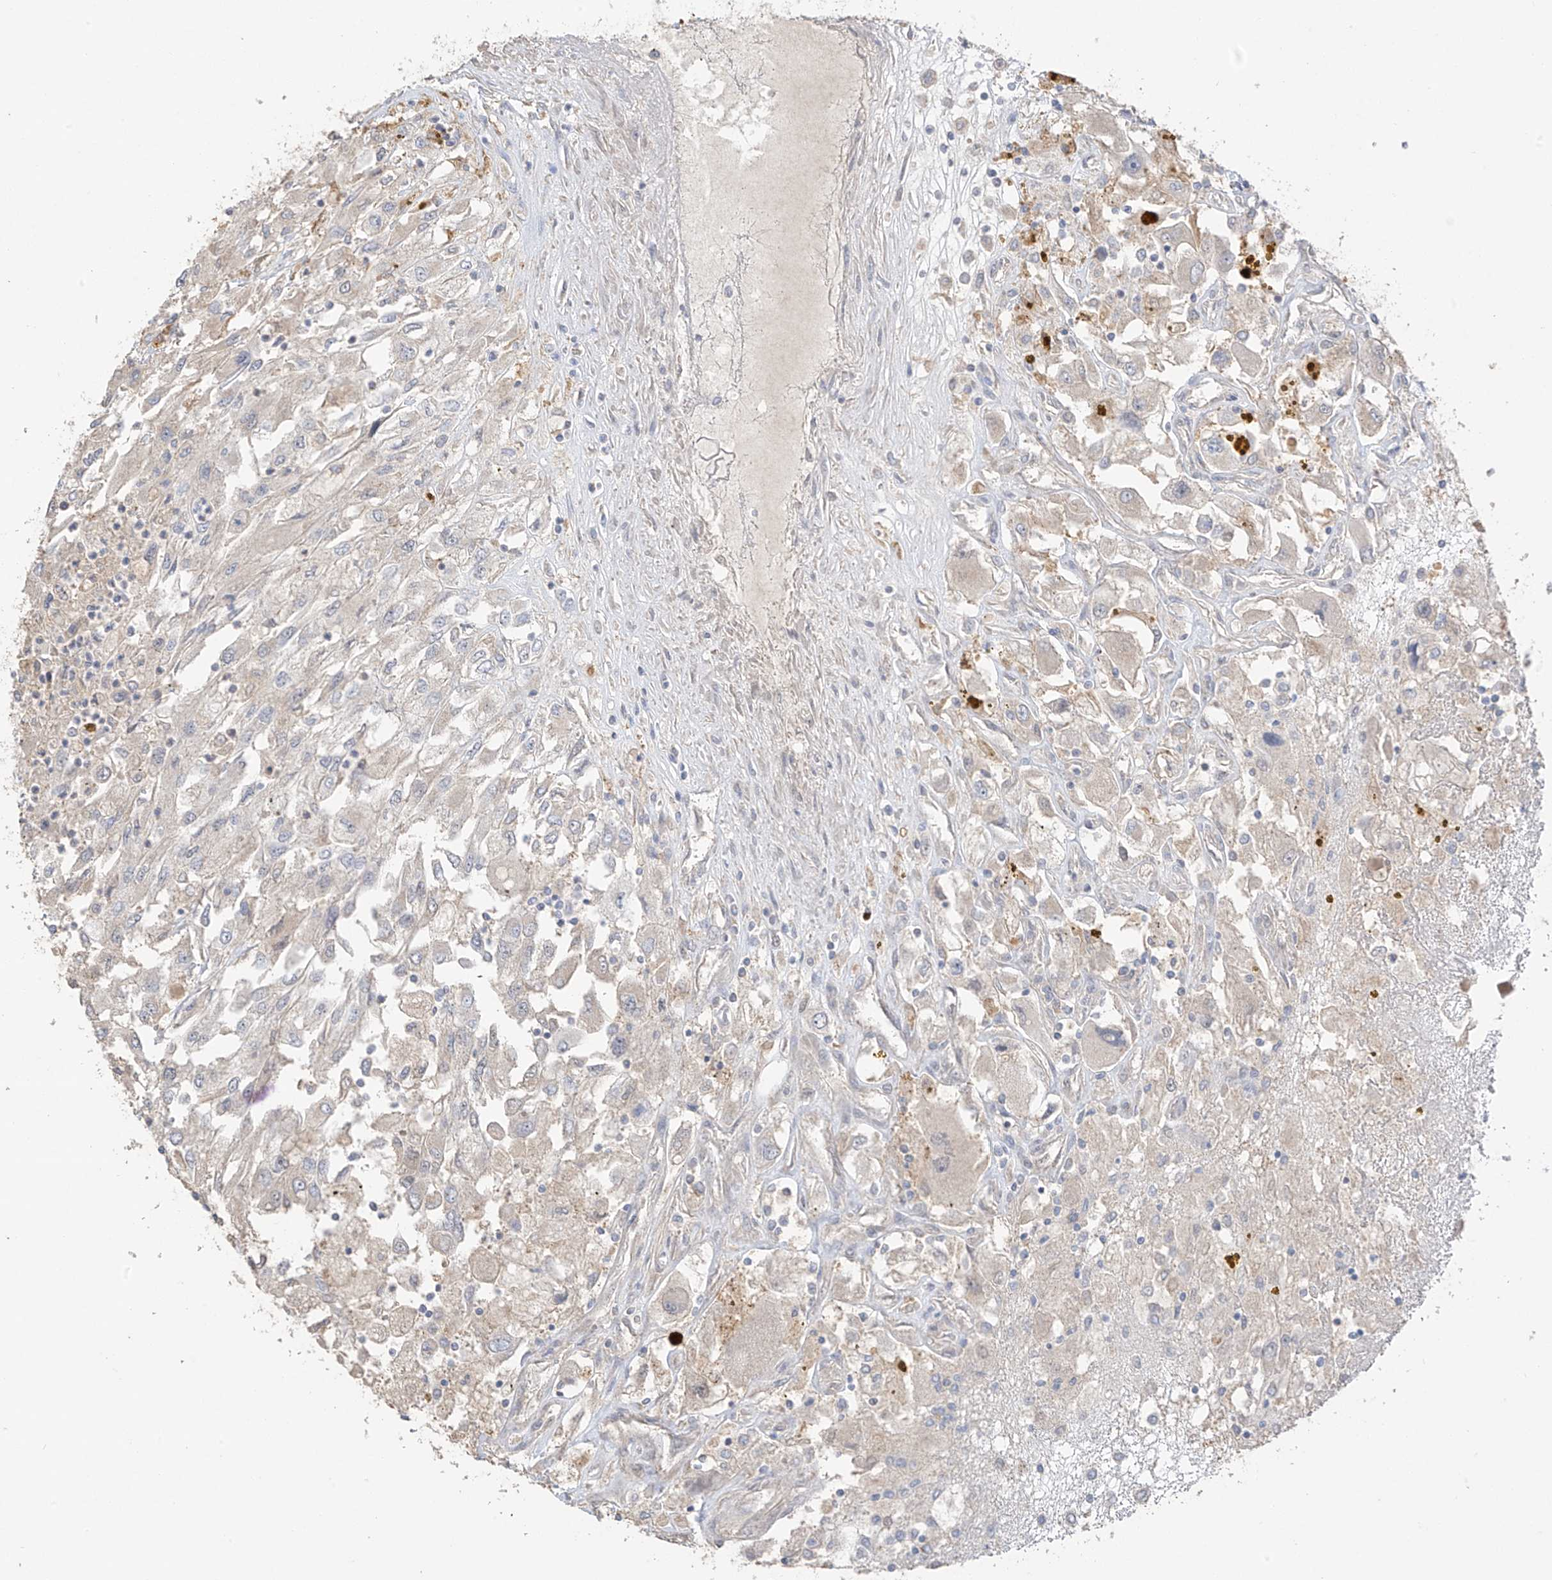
{"staining": {"intensity": "negative", "quantity": "none", "location": "none"}, "tissue": "renal cancer", "cell_type": "Tumor cells", "image_type": "cancer", "snomed": [{"axis": "morphology", "description": "Adenocarcinoma, NOS"}, {"axis": "topography", "description": "Kidney"}], "caption": "Immunohistochemistry histopathology image of adenocarcinoma (renal) stained for a protein (brown), which exhibits no positivity in tumor cells.", "gene": "CAPN13", "patient": {"sex": "female", "age": 52}}